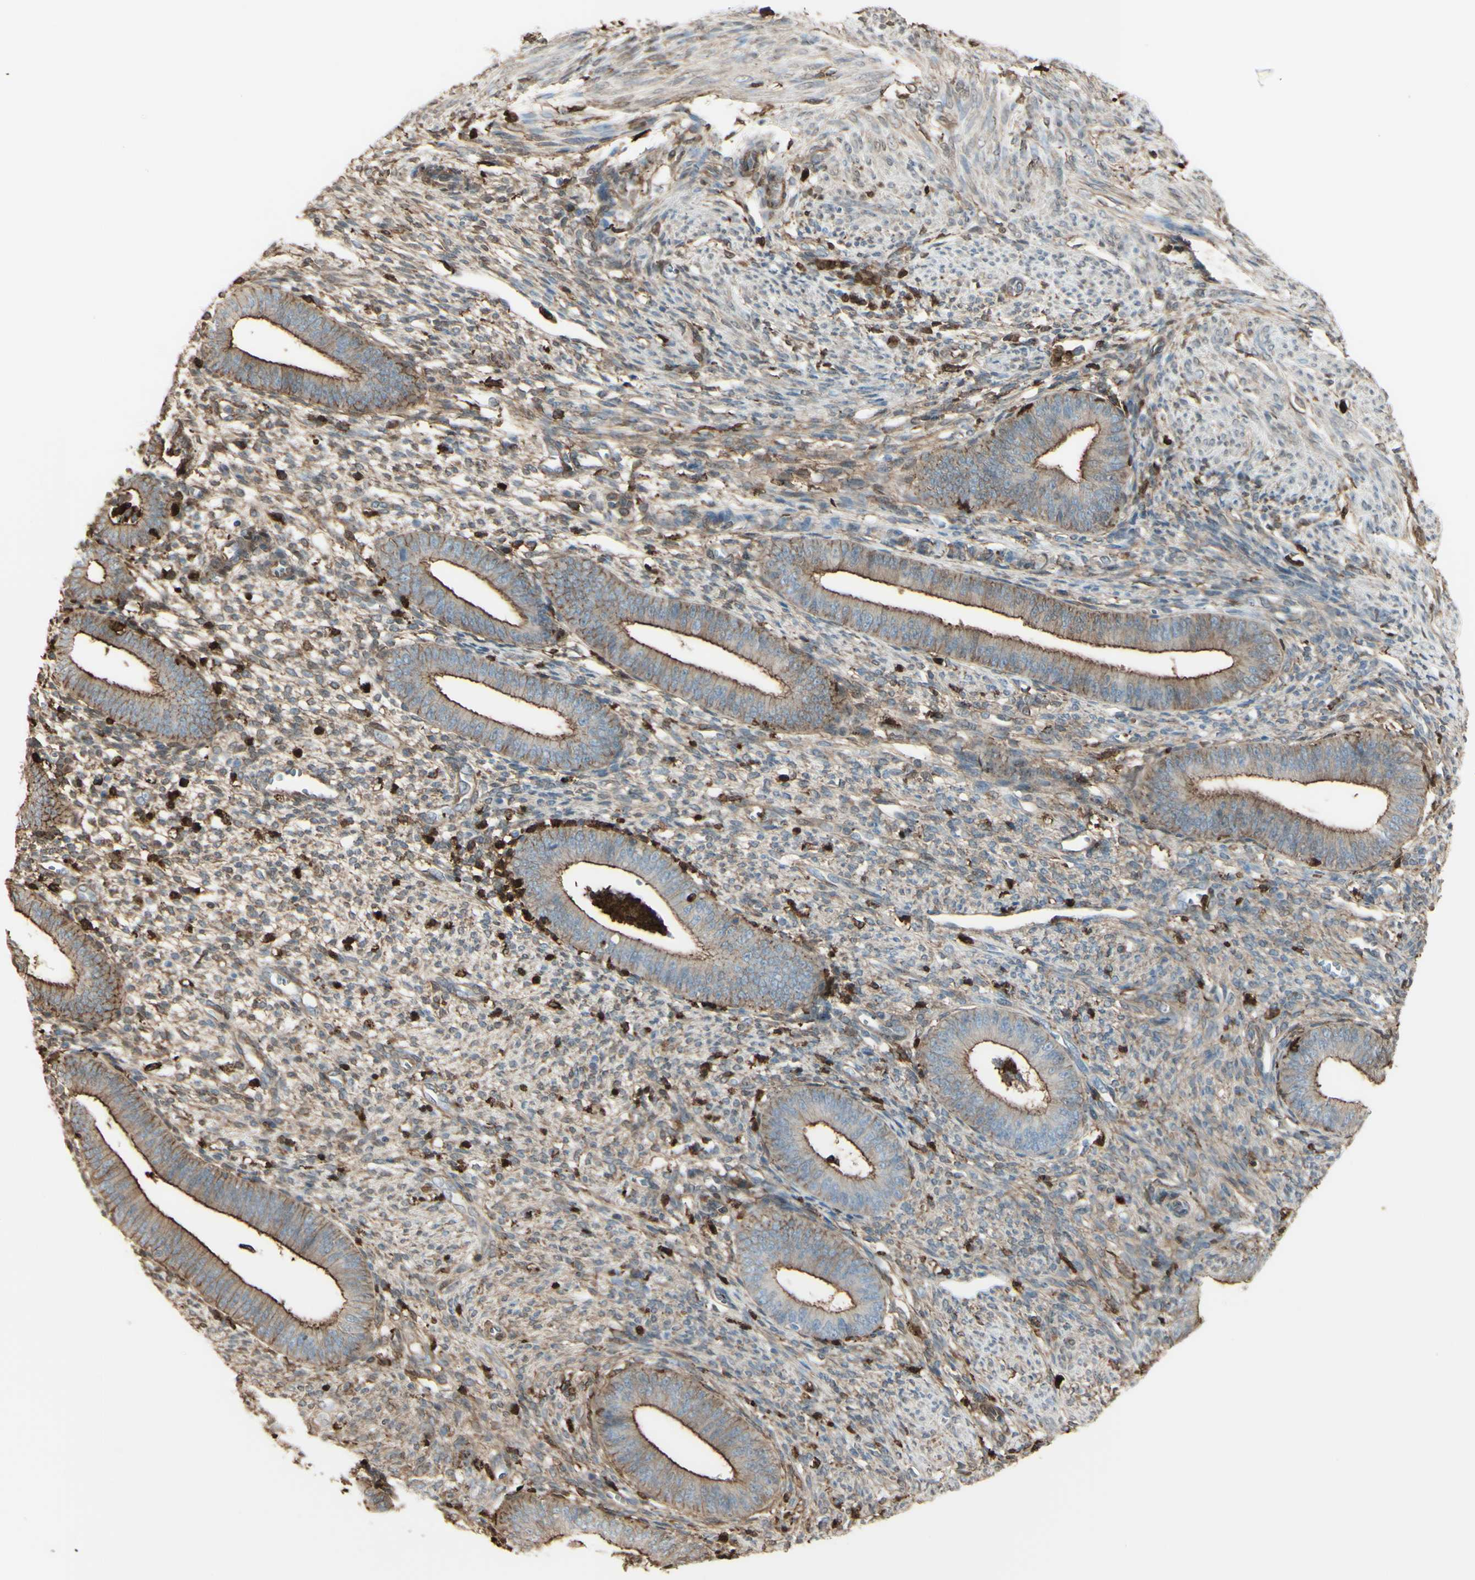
{"staining": {"intensity": "weak", "quantity": ">75%", "location": "cytoplasmic/membranous"}, "tissue": "endometrium", "cell_type": "Cells in endometrial stroma", "image_type": "normal", "snomed": [{"axis": "morphology", "description": "Normal tissue, NOS"}, {"axis": "topography", "description": "Endometrium"}], "caption": "Immunohistochemical staining of benign human endometrium reveals >75% levels of weak cytoplasmic/membranous protein positivity in approximately >75% of cells in endometrial stroma. (DAB (3,3'-diaminobenzidine) IHC, brown staining for protein, blue staining for nuclei).", "gene": "GSN", "patient": {"sex": "female", "age": 35}}